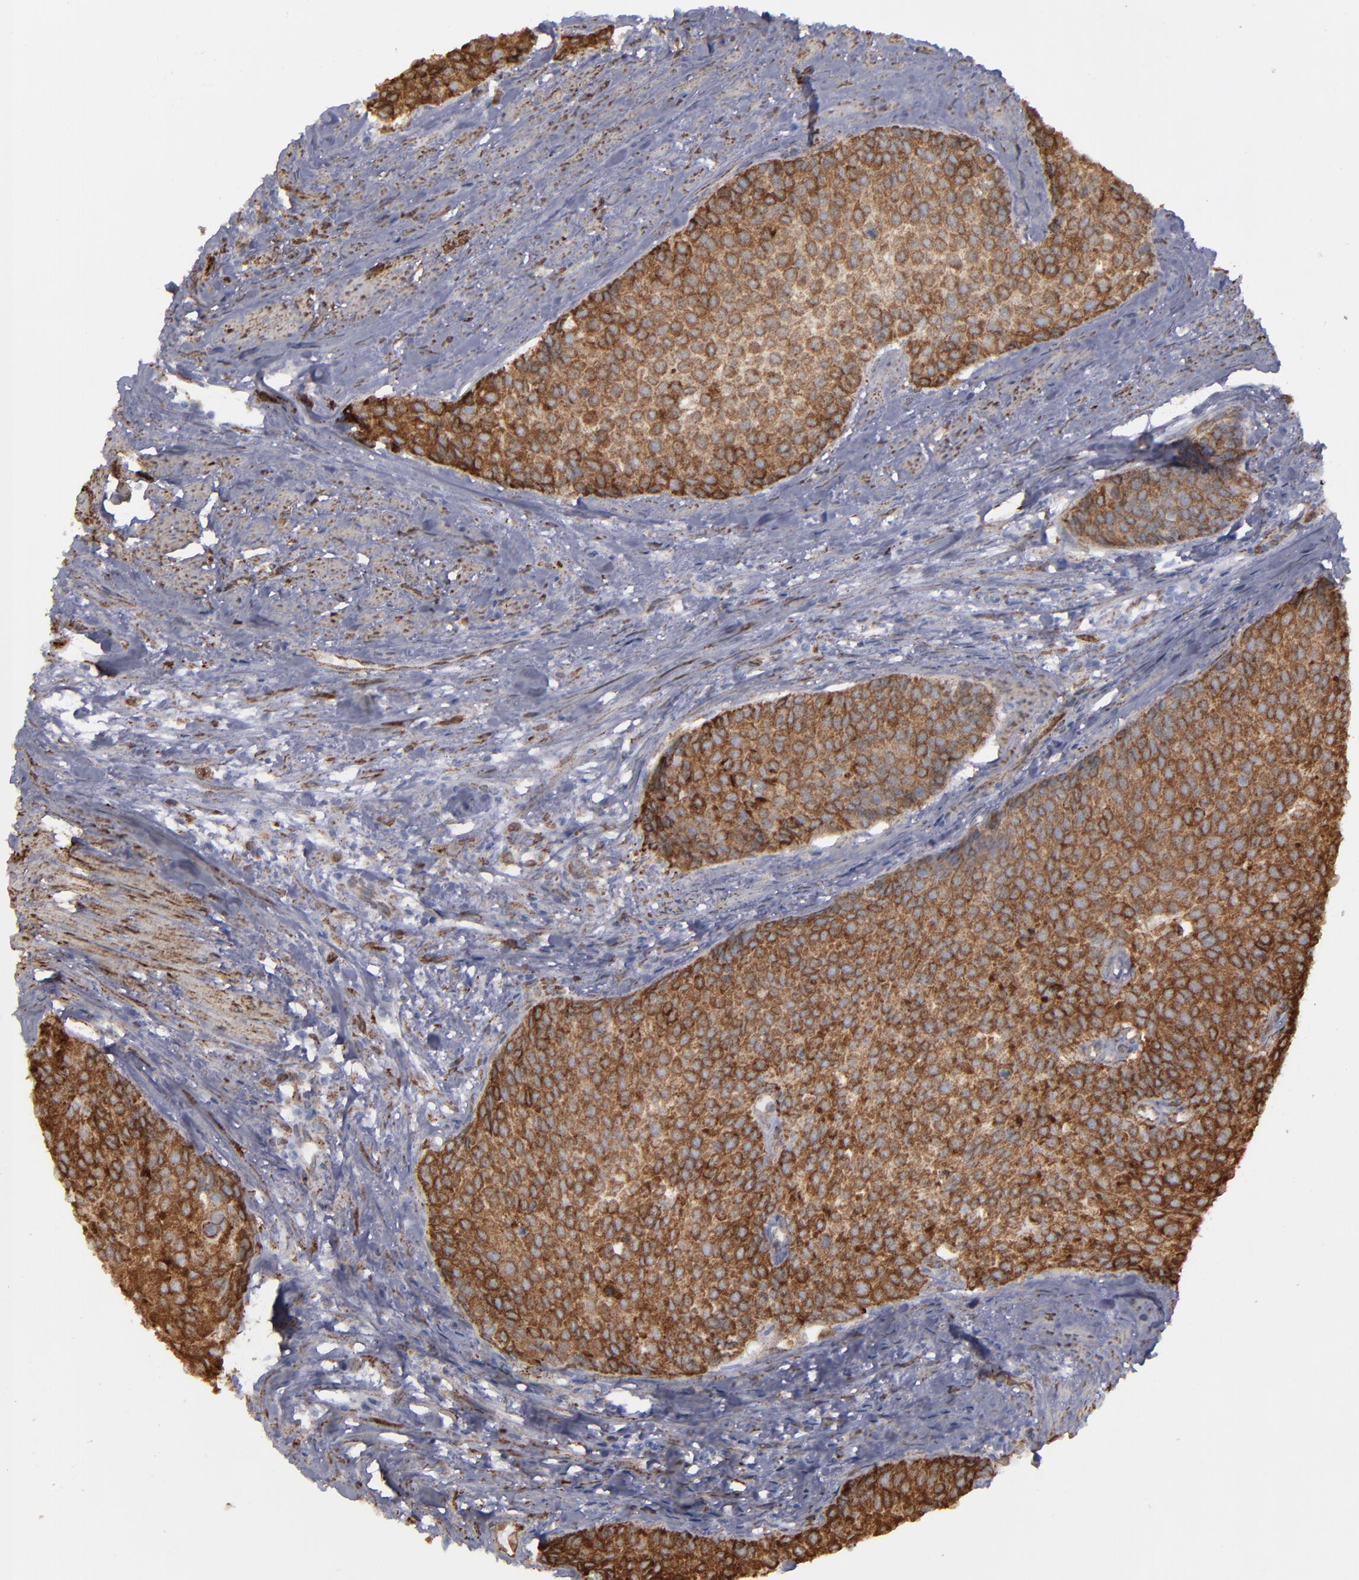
{"staining": {"intensity": "strong", "quantity": ">75%", "location": "cytoplasmic/membranous"}, "tissue": "urothelial cancer", "cell_type": "Tumor cells", "image_type": "cancer", "snomed": [{"axis": "morphology", "description": "Urothelial carcinoma, Low grade"}, {"axis": "topography", "description": "Urinary bladder"}], "caption": "High-magnification brightfield microscopy of urothelial carcinoma (low-grade) stained with DAB (brown) and counterstained with hematoxylin (blue). tumor cells exhibit strong cytoplasmic/membranous positivity is present in approximately>75% of cells.", "gene": "ERLIN2", "patient": {"sex": "female", "age": 73}}